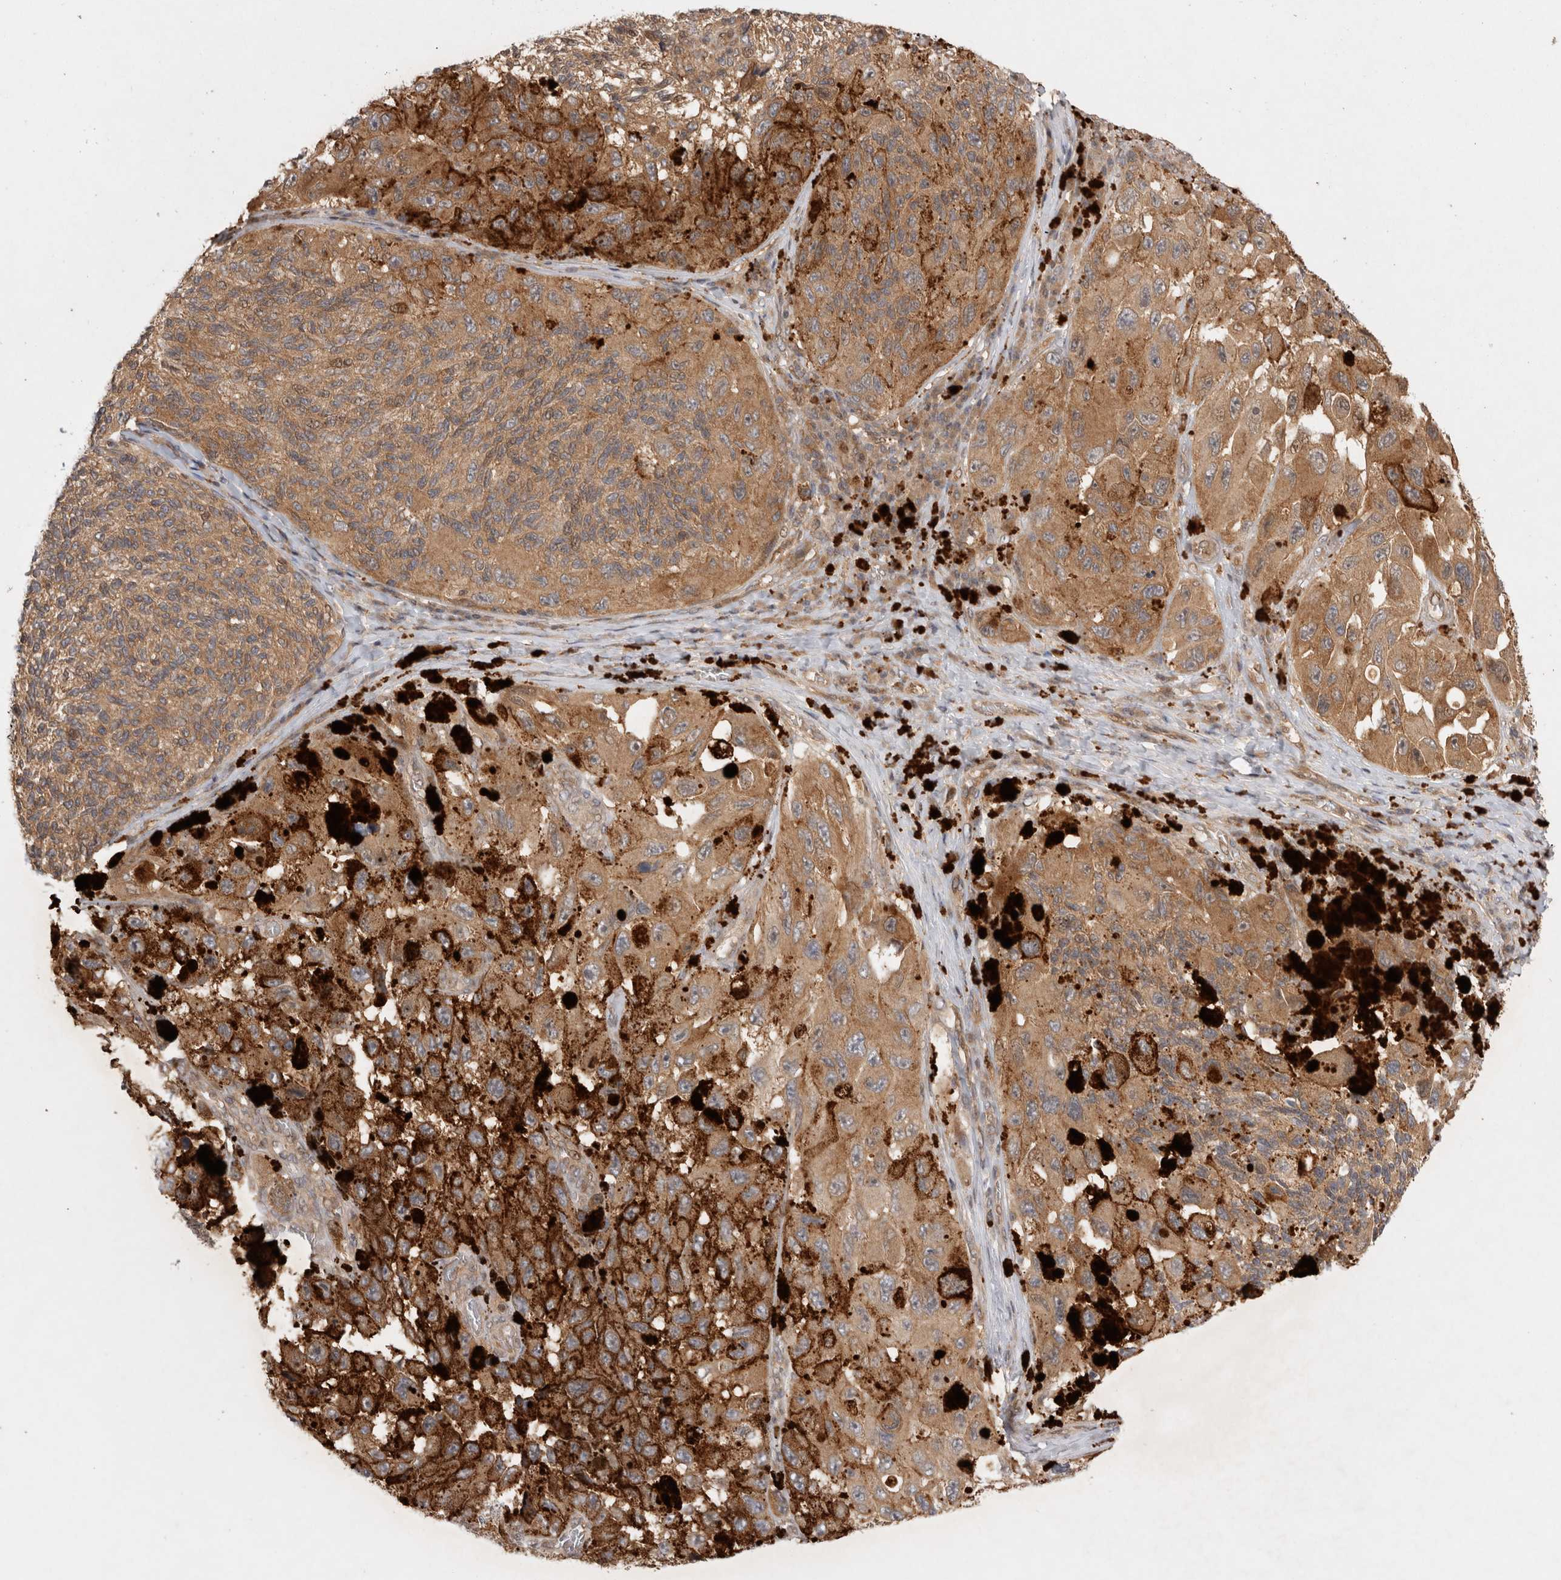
{"staining": {"intensity": "moderate", "quantity": ">75%", "location": "cytoplasmic/membranous"}, "tissue": "melanoma", "cell_type": "Tumor cells", "image_type": "cancer", "snomed": [{"axis": "morphology", "description": "Malignant melanoma, NOS"}, {"axis": "topography", "description": "Skin"}], "caption": "Moderate cytoplasmic/membranous expression for a protein is appreciated in about >75% of tumor cells of malignant melanoma using immunohistochemistry.", "gene": "HTT", "patient": {"sex": "female", "age": 73}}